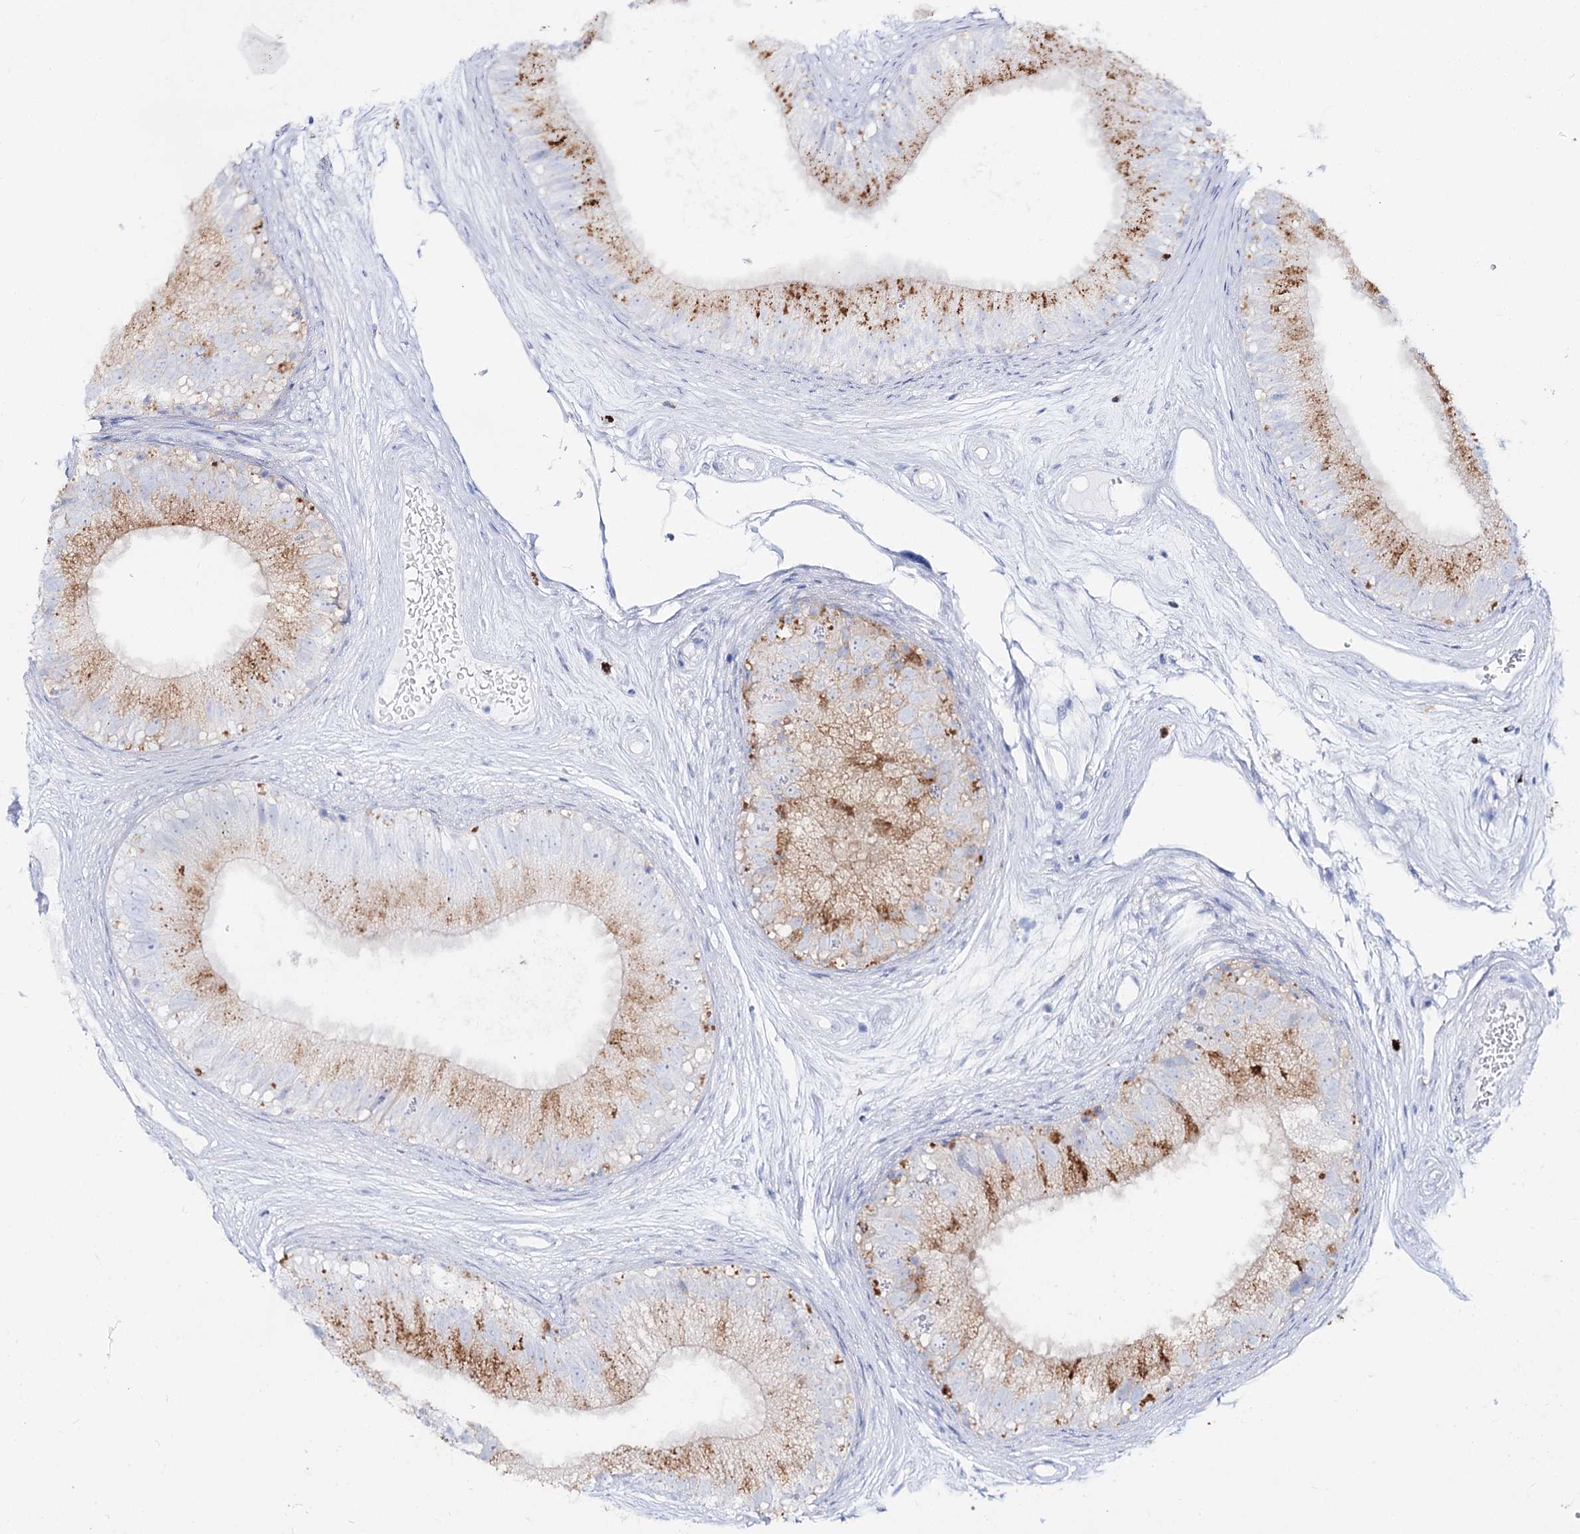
{"staining": {"intensity": "moderate", "quantity": "25%-75%", "location": "cytoplasmic/membranous"}, "tissue": "epididymis", "cell_type": "Glandular cells", "image_type": "normal", "snomed": [{"axis": "morphology", "description": "Normal tissue, NOS"}, {"axis": "topography", "description": "Epididymis"}], "caption": "Brown immunohistochemical staining in normal epididymis demonstrates moderate cytoplasmic/membranous positivity in about 25%-75% of glandular cells.", "gene": "SLC3A1", "patient": {"sex": "male", "age": 77}}